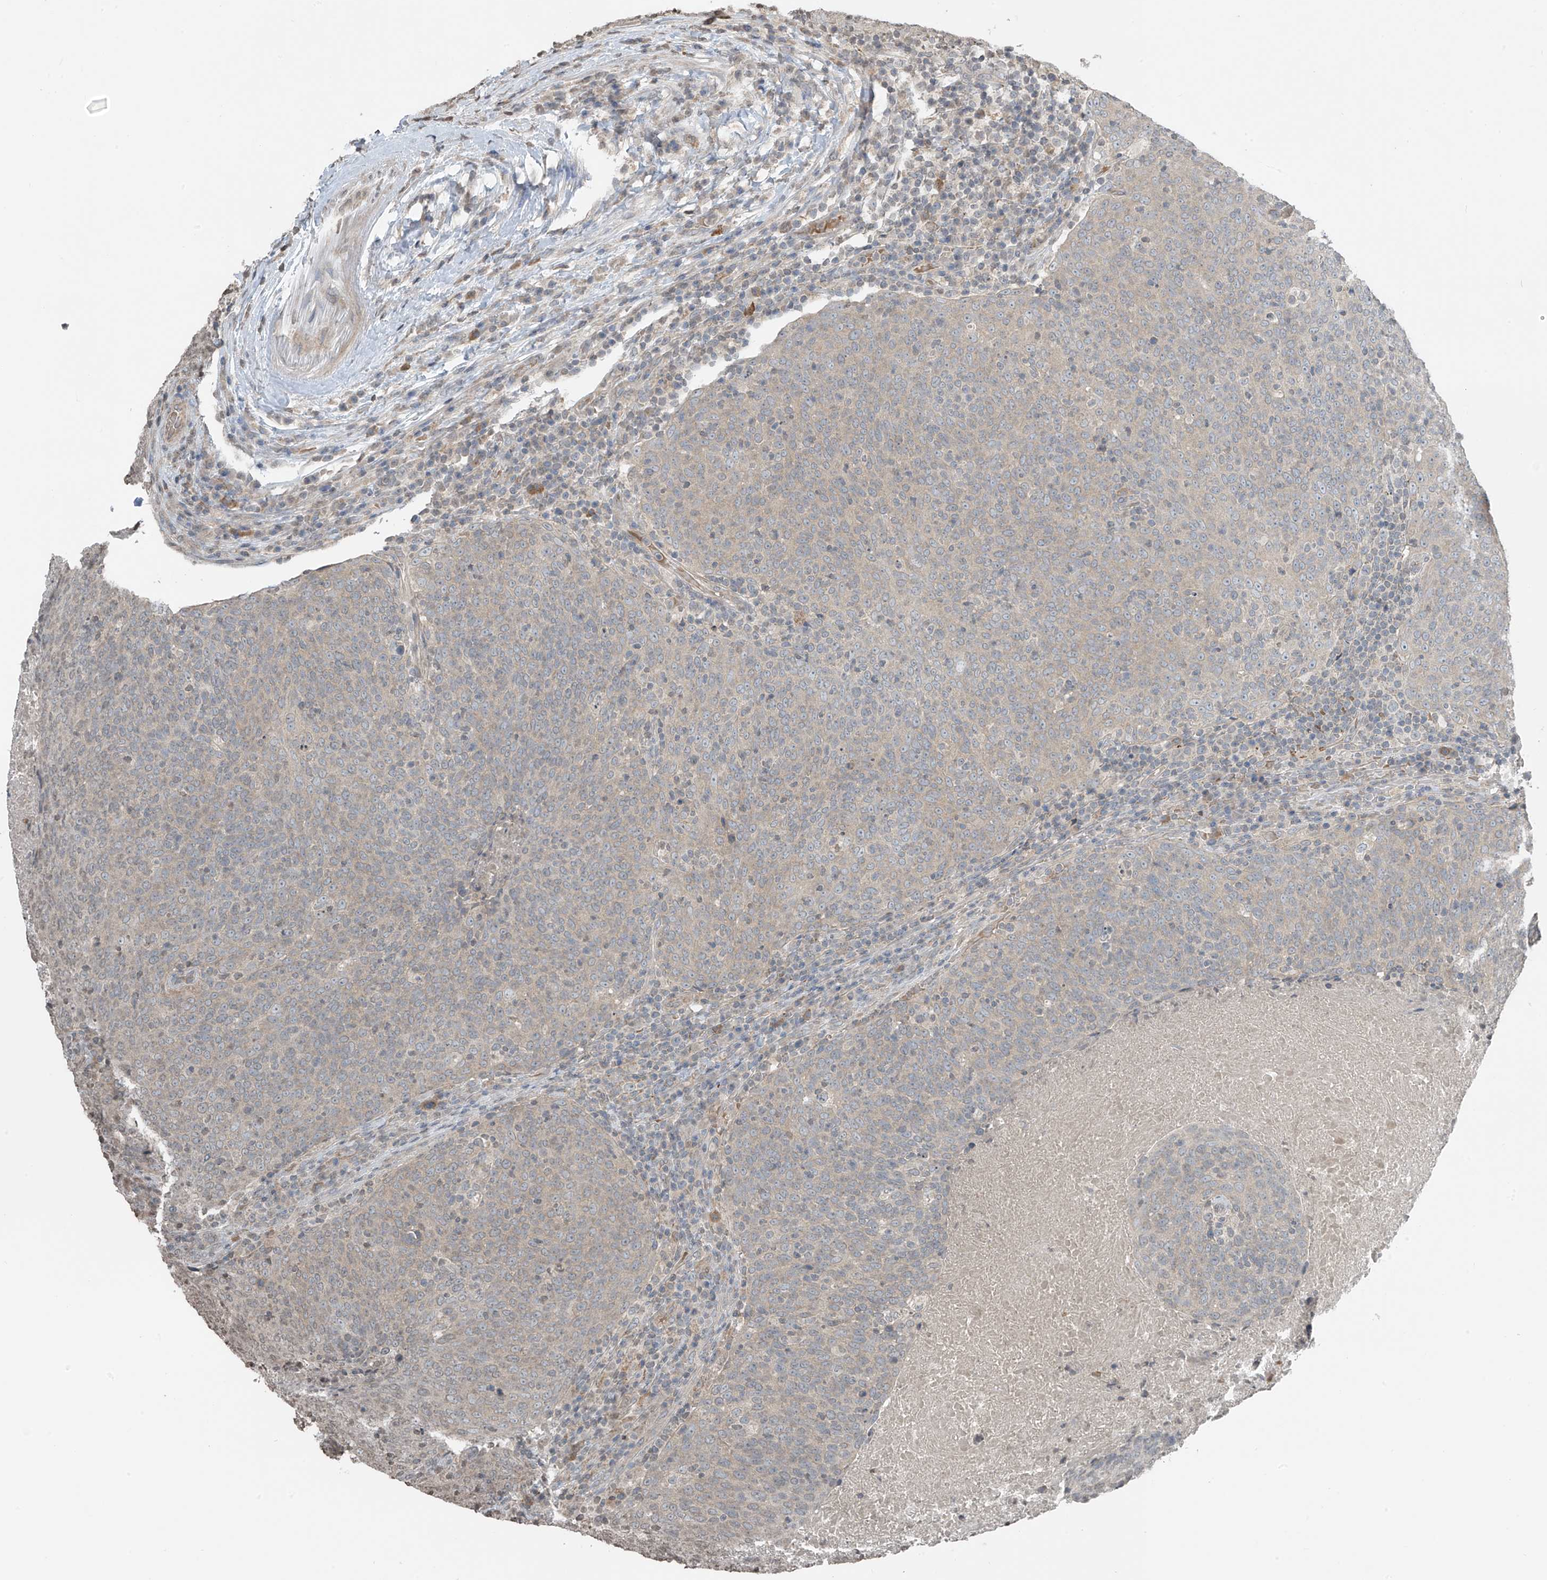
{"staining": {"intensity": "weak", "quantity": "<25%", "location": "cytoplasmic/membranous"}, "tissue": "head and neck cancer", "cell_type": "Tumor cells", "image_type": "cancer", "snomed": [{"axis": "morphology", "description": "Squamous cell carcinoma, NOS"}, {"axis": "morphology", "description": "Squamous cell carcinoma, metastatic, NOS"}, {"axis": "topography", "description": "Lymph node"}, {"axis": "topography", "description": "Head-Neck"}], "caption": "The histopathology image reveals no significant staining in tumor cells of head and neck metastatic squamous cell carcinoma. (Brightfield microscopy of DAB IHC at high magnification).", "gene": "HOXA11", "patient": {"sex": "male", "age": 62}}